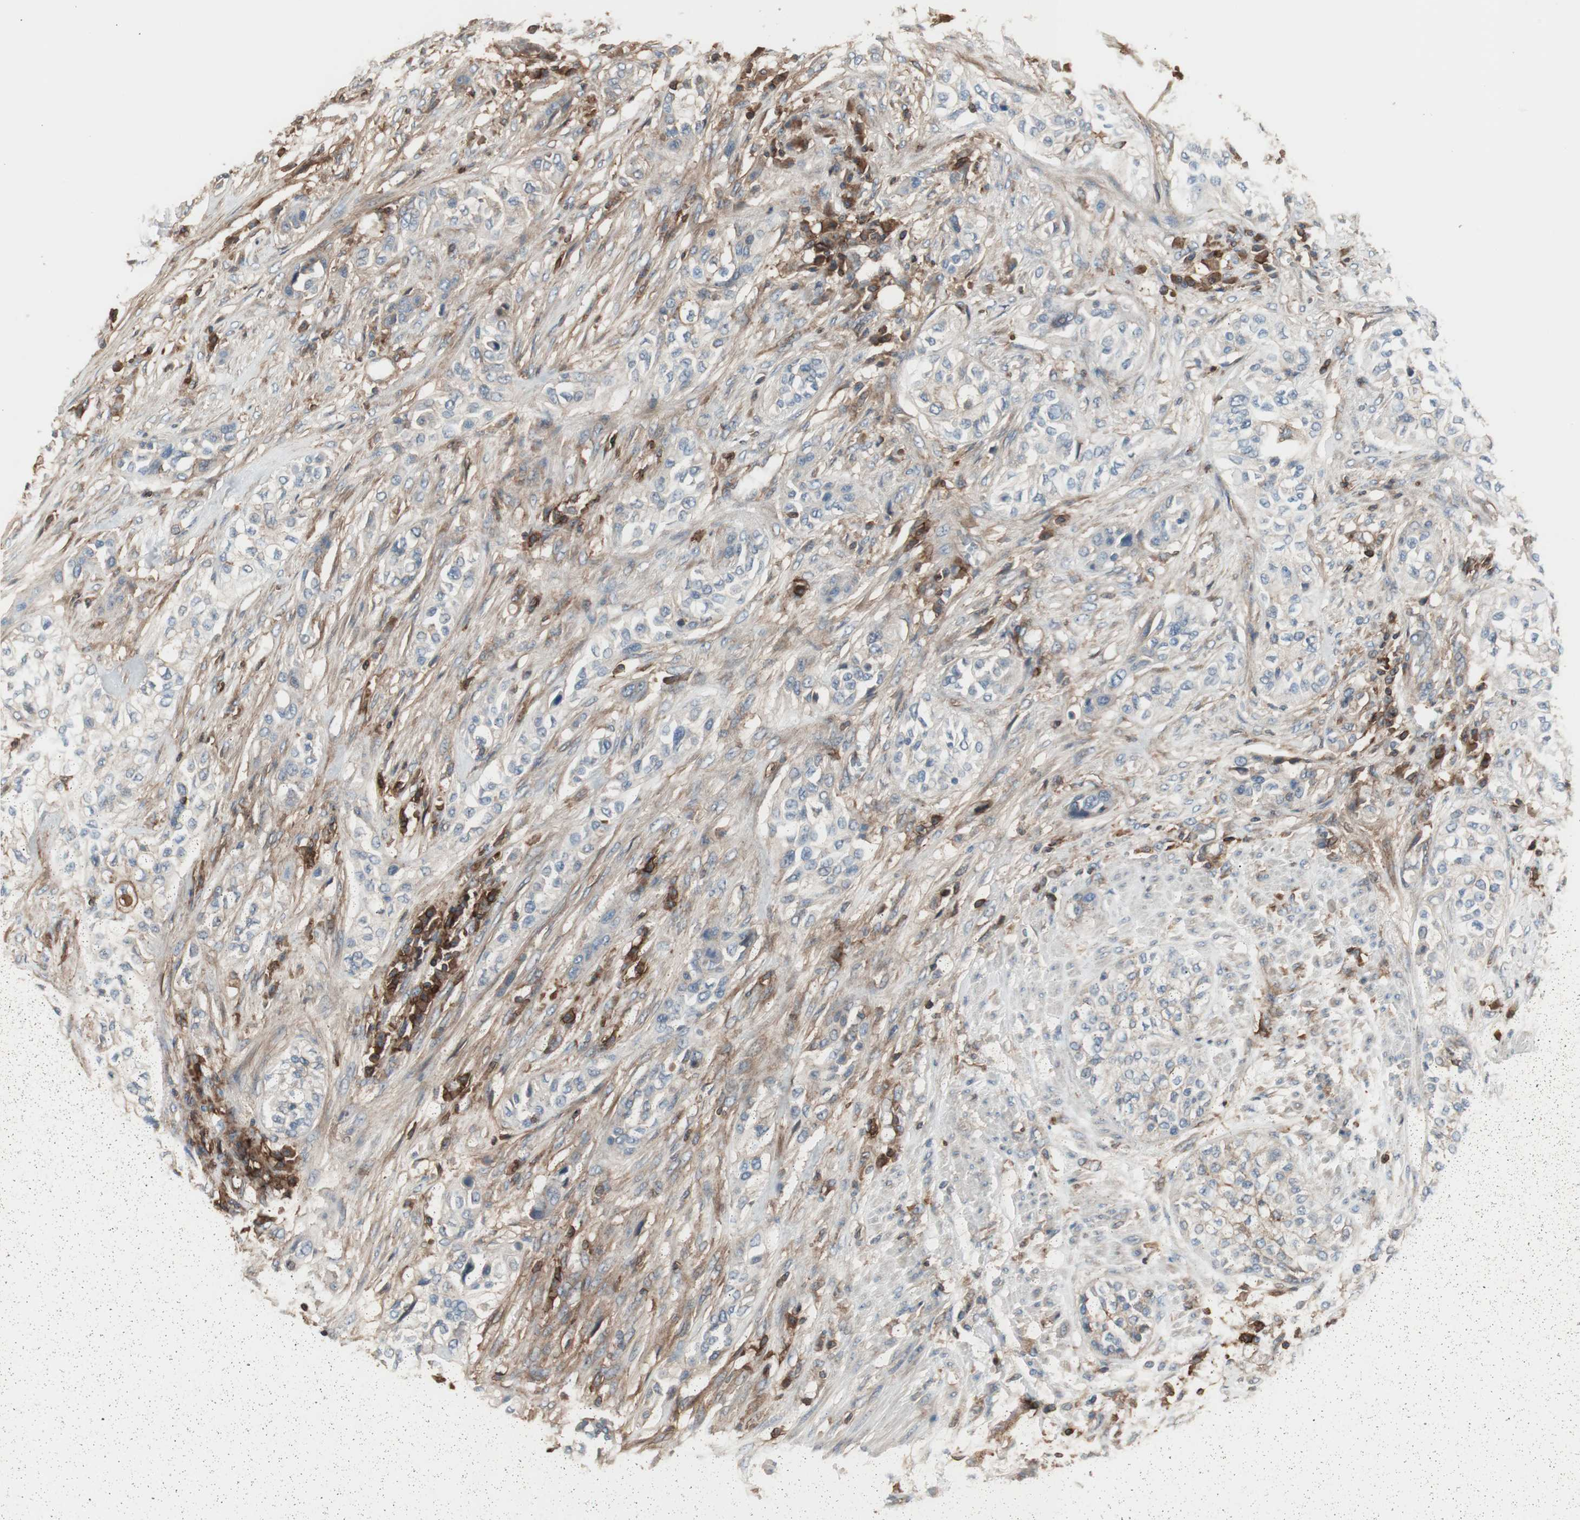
{"staining": {"intensity": "strong", "quantity": ">75%", "location": "cytoplasmic/membranous"}, "tissue": "urothelial cancer", "cell_type": "Tumor cells", "image_type": "cancer", "snomed": [{"axis": "morphology", "description": "Urothelial carcinoma, High grade"}, {"axis": "topography", "description": "Urinary bladder"}], "caption": "Immunohistochemistry image of neoplastic tissue: high-grade urothelial carcinoma stained using immunohistochemistry shows high levels of strong protein expression localized specifically in the cytoplasmic/membranous of tumor cells, appearing as a cytoplasmic/membranous brown color.", "gene": "B2M", "patient": {"sex": "male", "age": 74}}